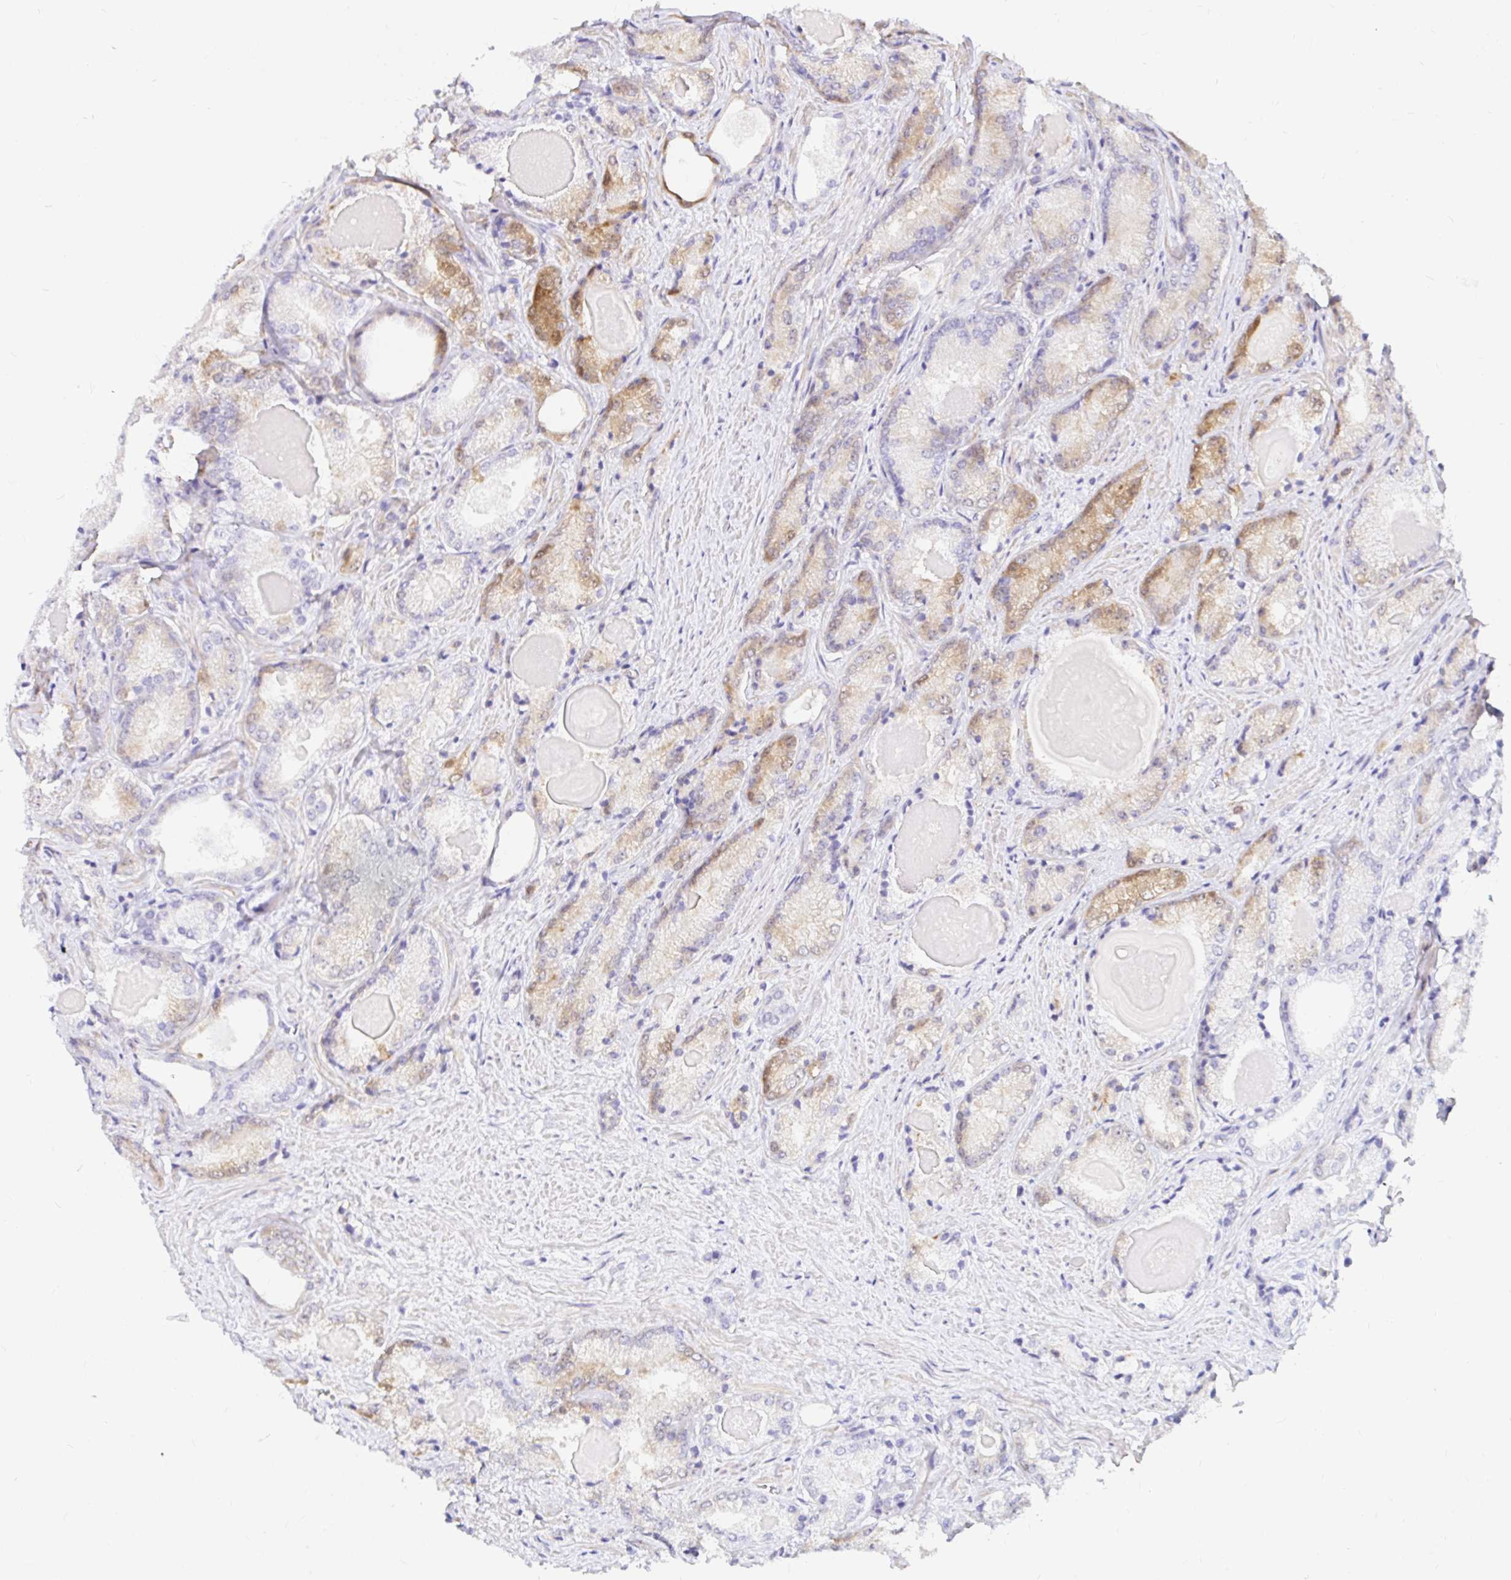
{"staining": {"intensity": "moderate", "quantity": "<25%", "location": "cytoplasmic/membranous"}, "tissue": "prostate cancer", "cell_type": "Tumor cells", "image_type": "cancer", "snomed": [{"axis": "morphology", "description": "Adenocarcinoma, NOS"}, {"axis": "morphology", "description": "Adenocarcinoma, Low grade"}, {"axis": "topography", "description": "Prostate"}], "caption": "Moderate cytoplasmic/membranous protein expression is present in approximately <25% of tumor cells in adenocarcinoma (prostate).", "gene": "PPP1R1B", "patient": {"sex": "male", "age": 68}}